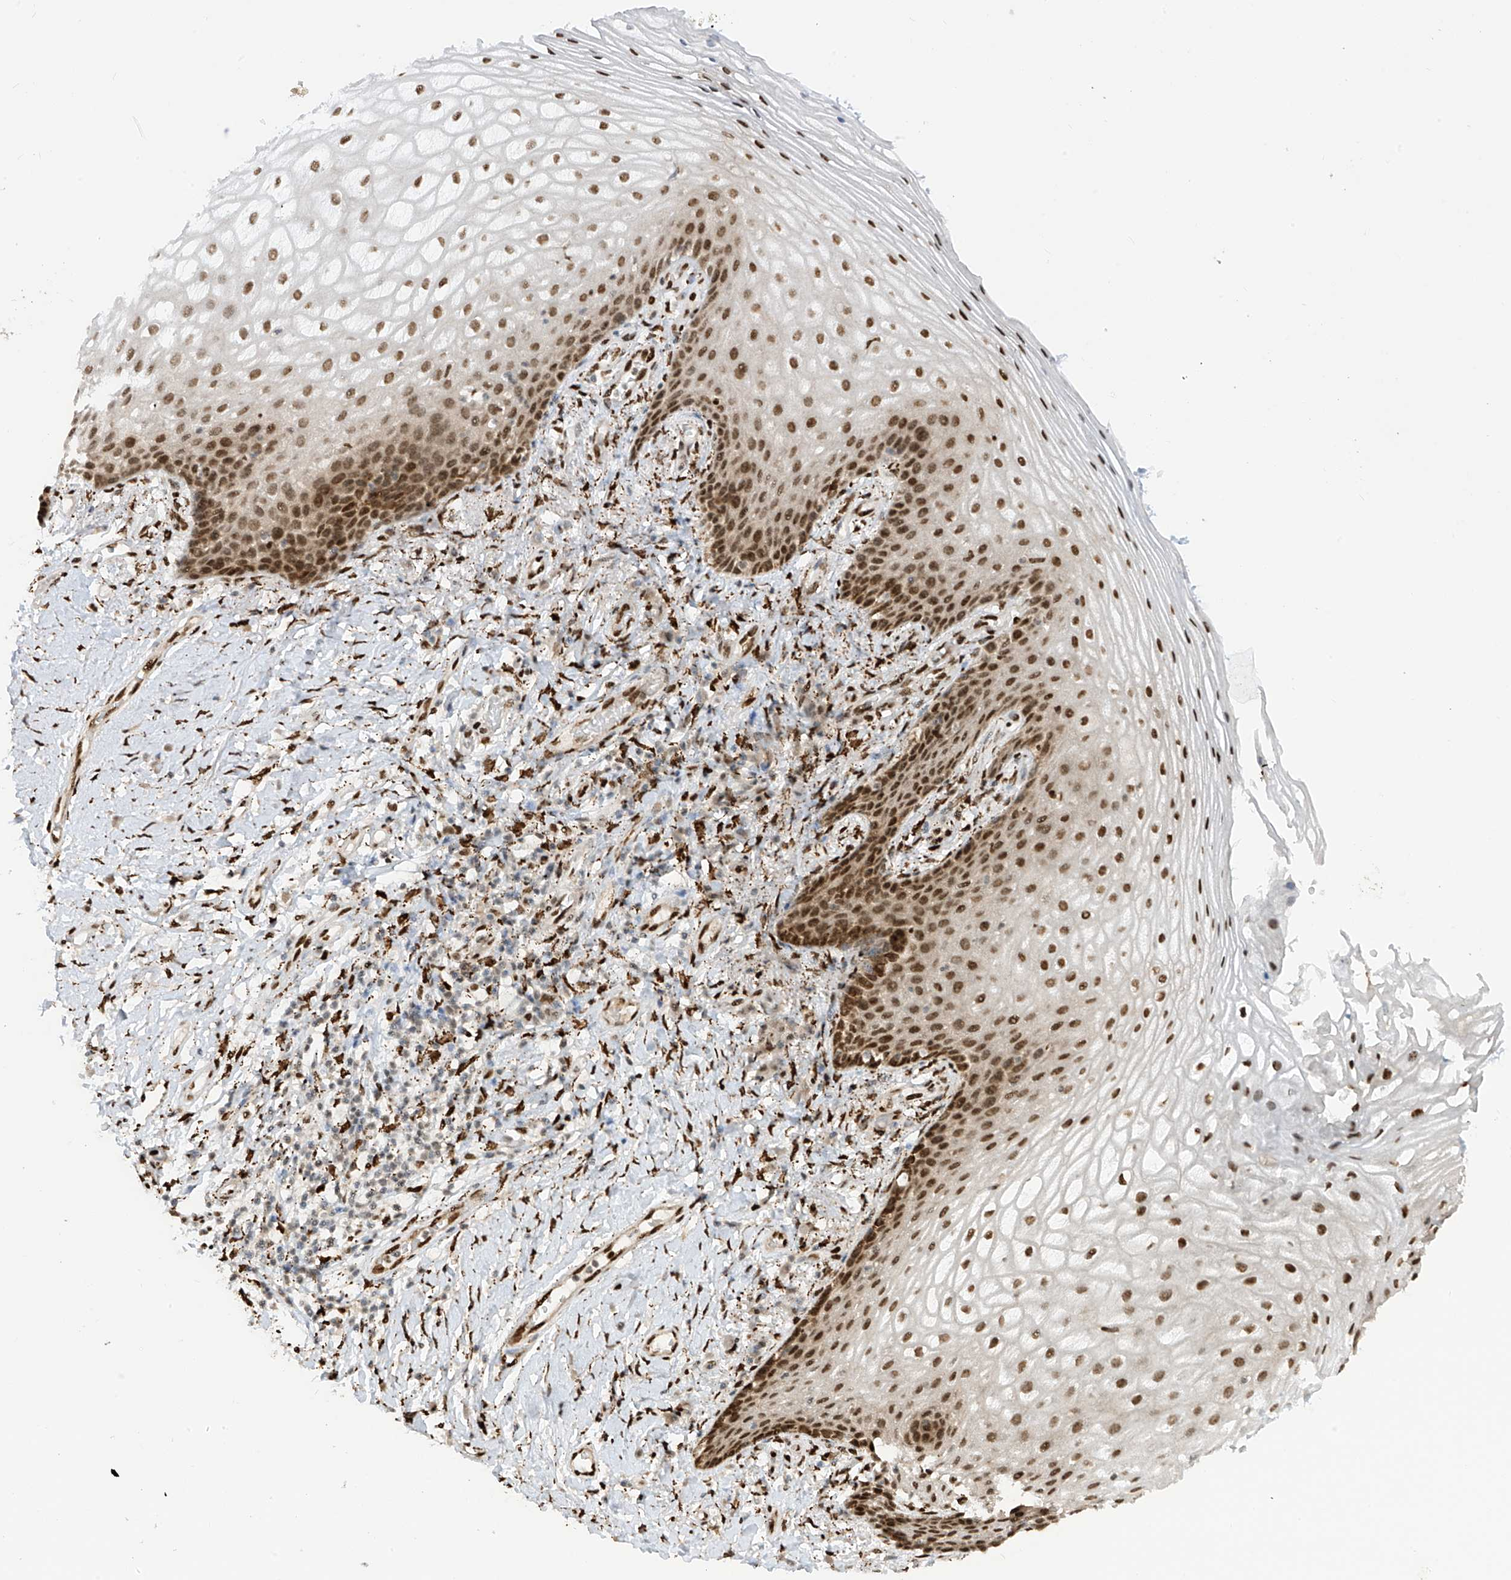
{"staining": {"intensity": "strong", "quantity": ">75%", "location": "nuclear"}, "tissue": "vagina", "cell_type": "Squamous epithelial cells", "image_type": "normal", "snomed": [{"axis": "morphology", "description": "Normal tissue, NOS"}, {"axis": "topography", "description": "Vagina"}], "caption": "This photomicrograph shows IHC staining of normal human vagina, with high strong nuclear staining in approximately >75% of squamous epithelial cells.", "gene": "PM20D2", "patient": {"sex": "female", "age": 60}}